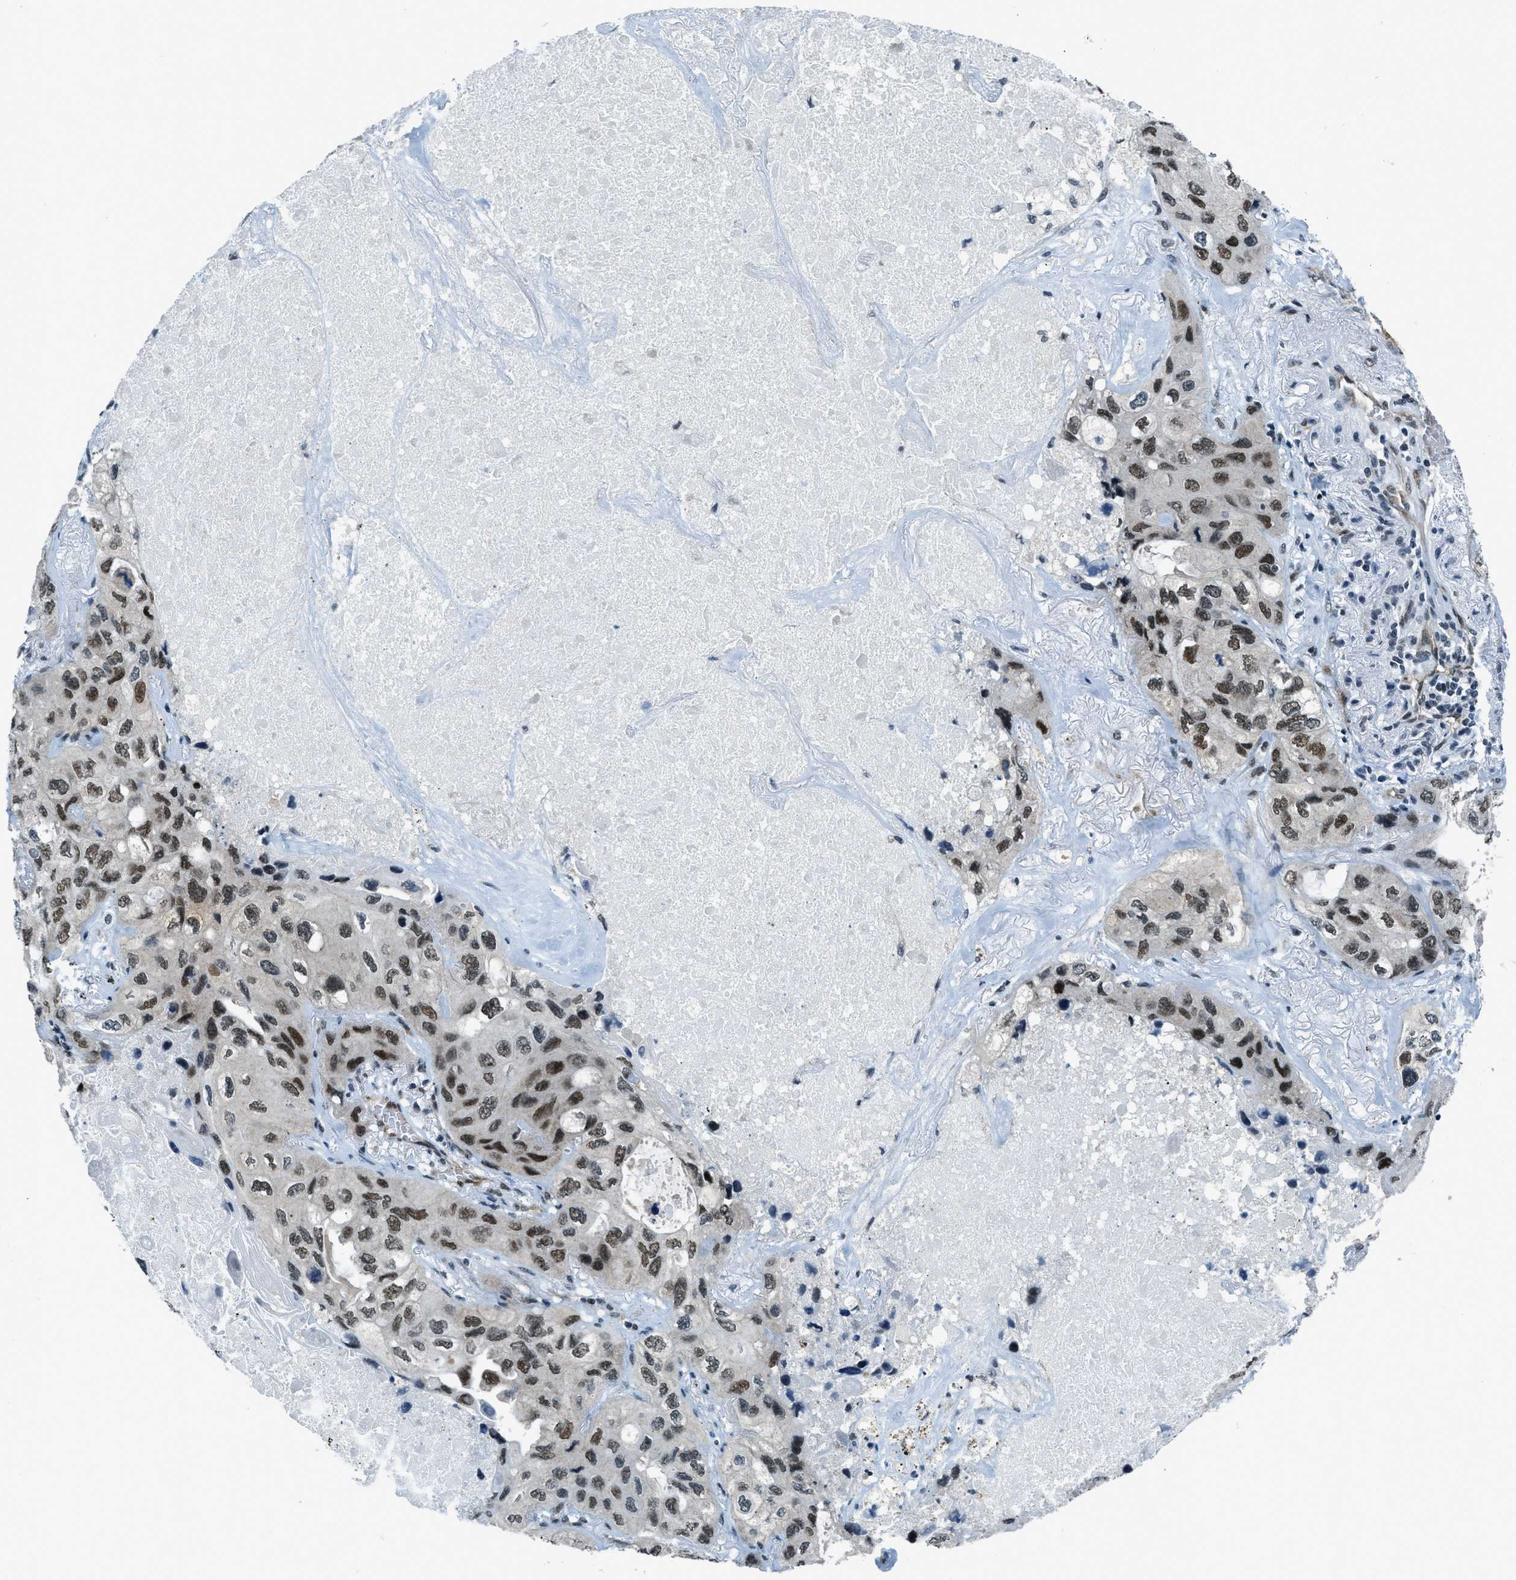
{"staining": {"intensity": "moderate", "quantity": ">75%", "location": "nuclear"}, "tissue": "lung cancer", "cell_type": "Tumor cells", "image_type": "cancer", "snomed": [{"axis": "morphology", "description": "Squamous cell carcinoma, NOS"}, {"axis": "topography", "description": "Lung"}], "caption": "Immunohistochemical staining of lung cancer (squamous cell carcinoma) demonstrates moderate nuclear protein expression in about >75% of tumor cells.", "gene": "KLF6", "patient": {"sex": "female", "age": 73}}